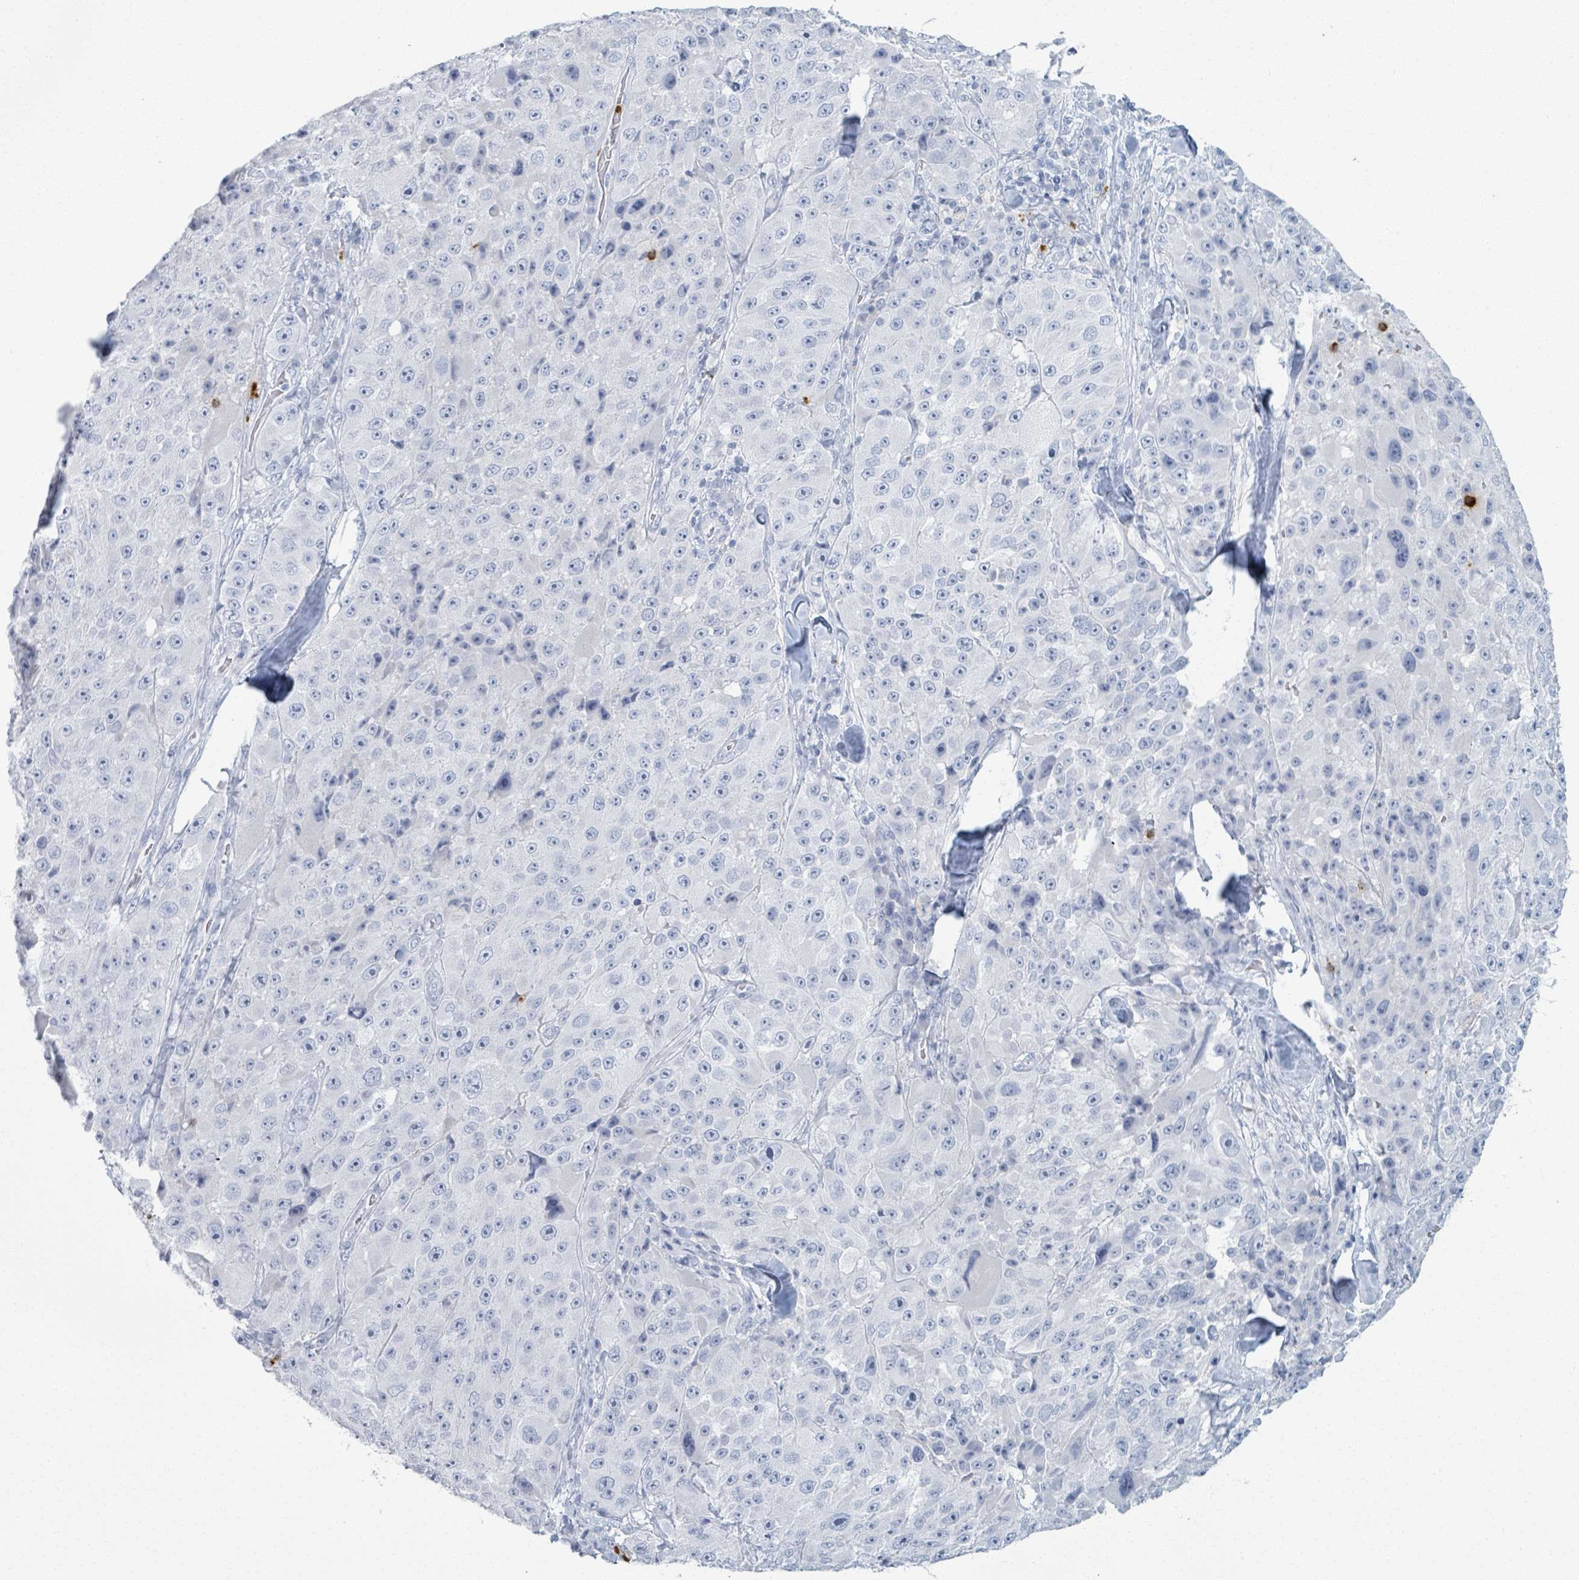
{"staining": {"intensity": "negative", "quantity": "none", "location": "none"}, "tissue": "melanoma", "cell_type": "Tumor cells", "image_type": "cancer", "snomed": [{"axis": "morphology", "description": "Malignant melanoma, Metastatic site"}, {"axis": "topography", "description": "Lymph node"}], "caption": "There is no significant expression in tumor cells of melanoma.", "gene": "DEFA4", "patient": {"sex": "male", "age": 62}}